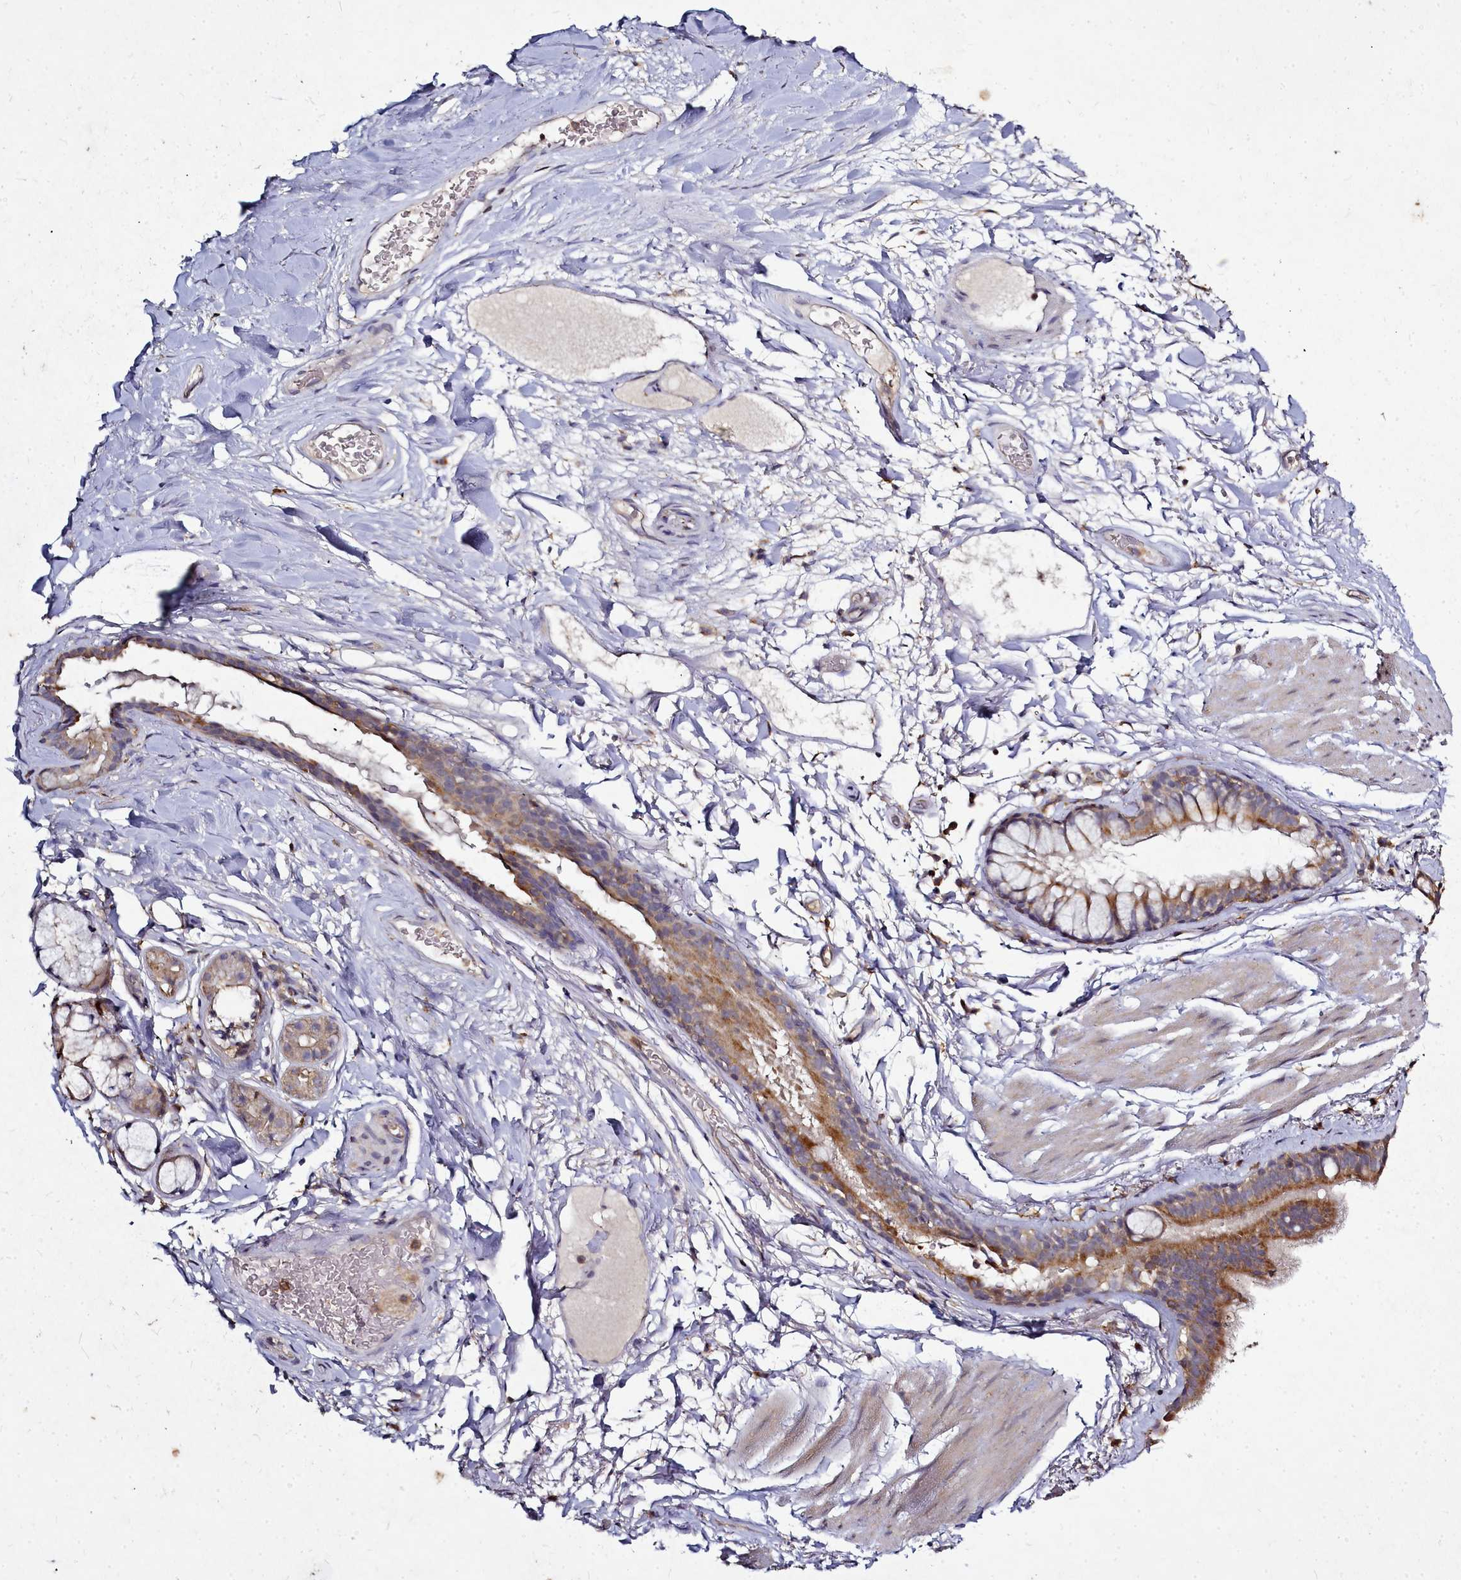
{"staining": {"intensity": "moderate", "quantity": ">75%", "location": "cytoplasmic/membranous"}, "tissue": "bronchus", "cell_type": "Respiratory epithelial cells", "image_type": "normal", "snomed": [{"axis": "morphology", "description": "Normal tissue, NOS"}, {"axis": "topography", "description": "Cartilage tissue"}], "caption": "Protein staining shows moderate cytoplasmic/membranous expression in approximately >75% of respiratory epithelial cells in benign bronchus. (IHC, brightfield microscopy, high magnification).", "gene": "NCKAP1L", "patient": {"sex": "male", "age": 63}}